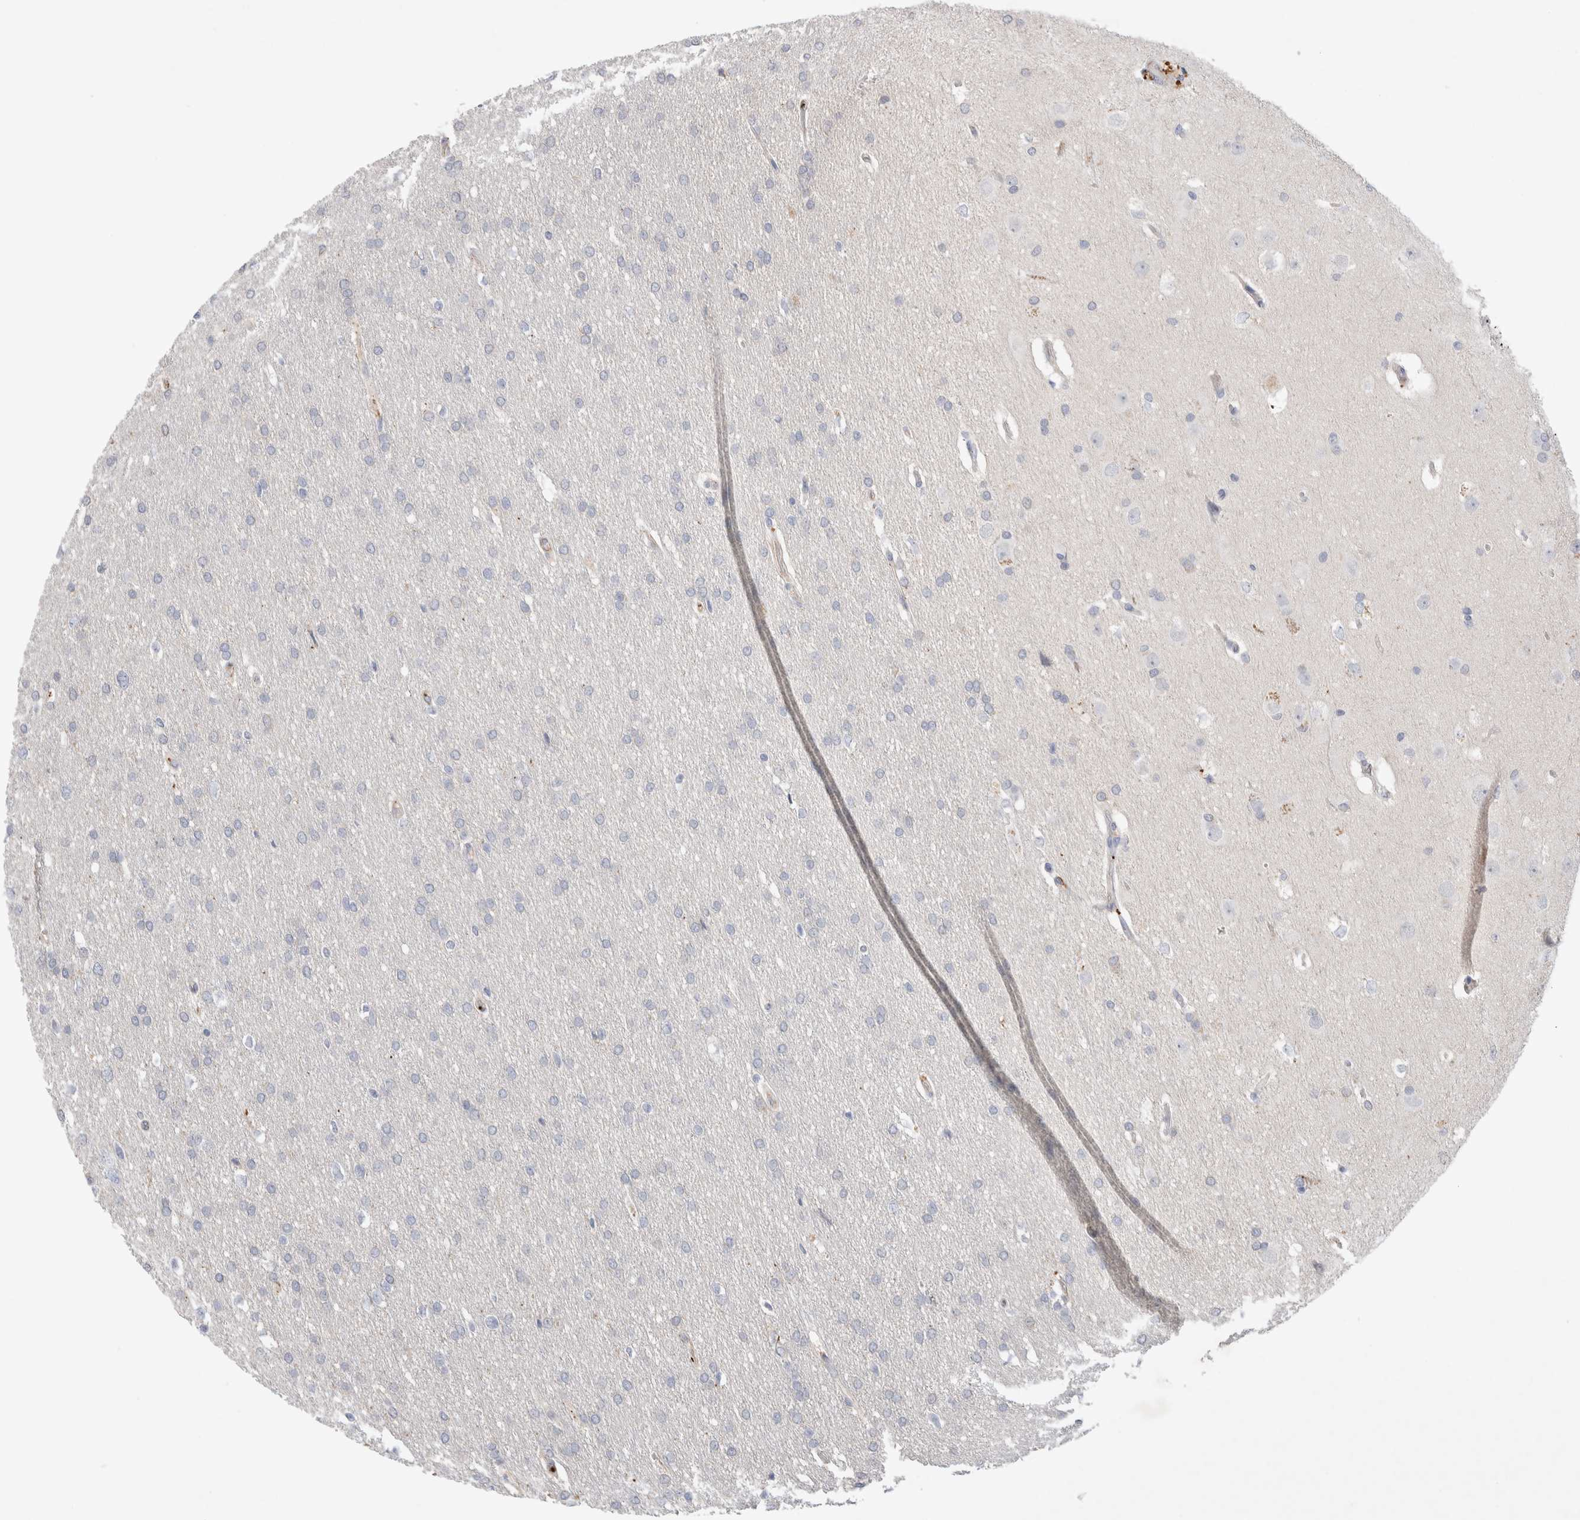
{"staining": {"intensity": "negative", "quantity": "none", "location": "none"}, "tissue": "glioma", "cell_type": "Tumor cells", "image_type": "cancer", "snomed": [{"axis": "morphology", "description": "Glioma, malignant, Low grade"}, {"axis": "topography", "description": "Brain"}], "caption": "Tumor cells show no significant positivity in malignant glioma (low-grade).", "gene": "FFAR2", "patient": {"sex": "female", "age": 37}}